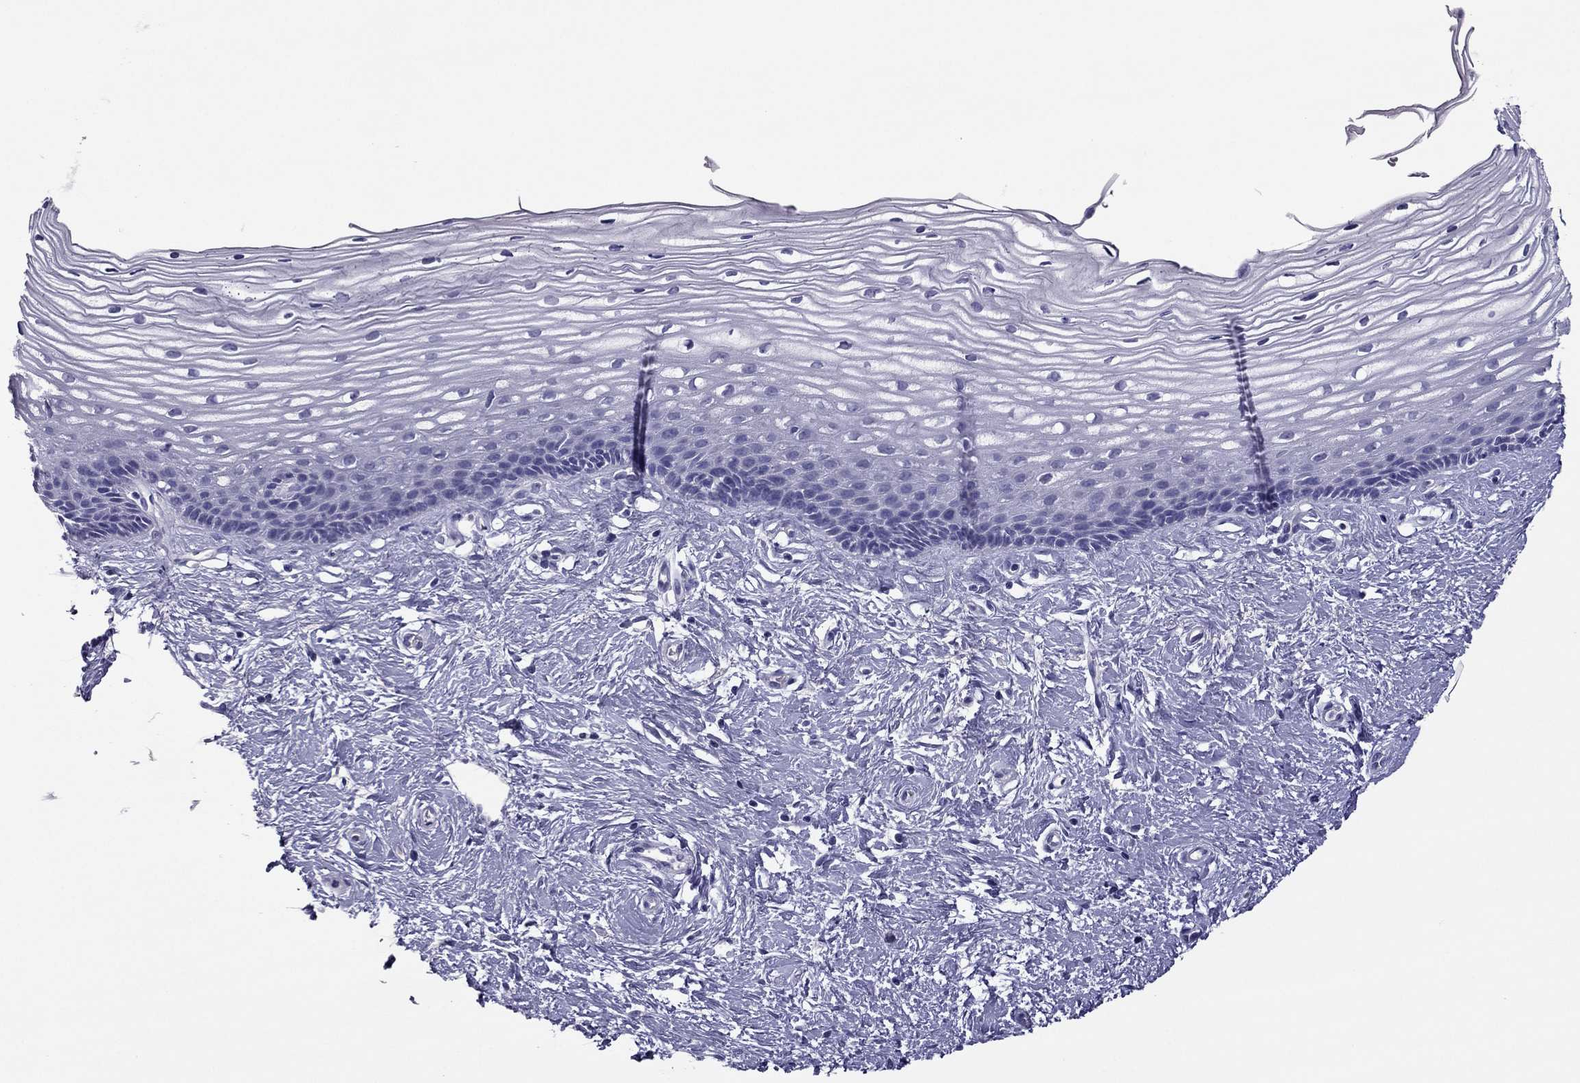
{"staining": {"intensity": "negative", "quantity": "none", "location": "none"}, "tissue": "cervix", "cell_type": "Glandular cells", "image_type": "normal", "snomed": [{"axis": "morphology", "description": "Normal tissue, NOS"}, {"axis": "topography", "description": "Cervix"}], "caption": "Immunohistochemistry (IHC) of unremarkable human cervix displays no staining in glandular cells. The staining was performed using DAB (3,3'-diaminobenzidine) to visualize the protein expression in brown, while the nuclei were stained in blue with hematoxylin (Magnification: 20x).", "gene": "PDE6A", "patient": {"sex": "female", "age": 40}}